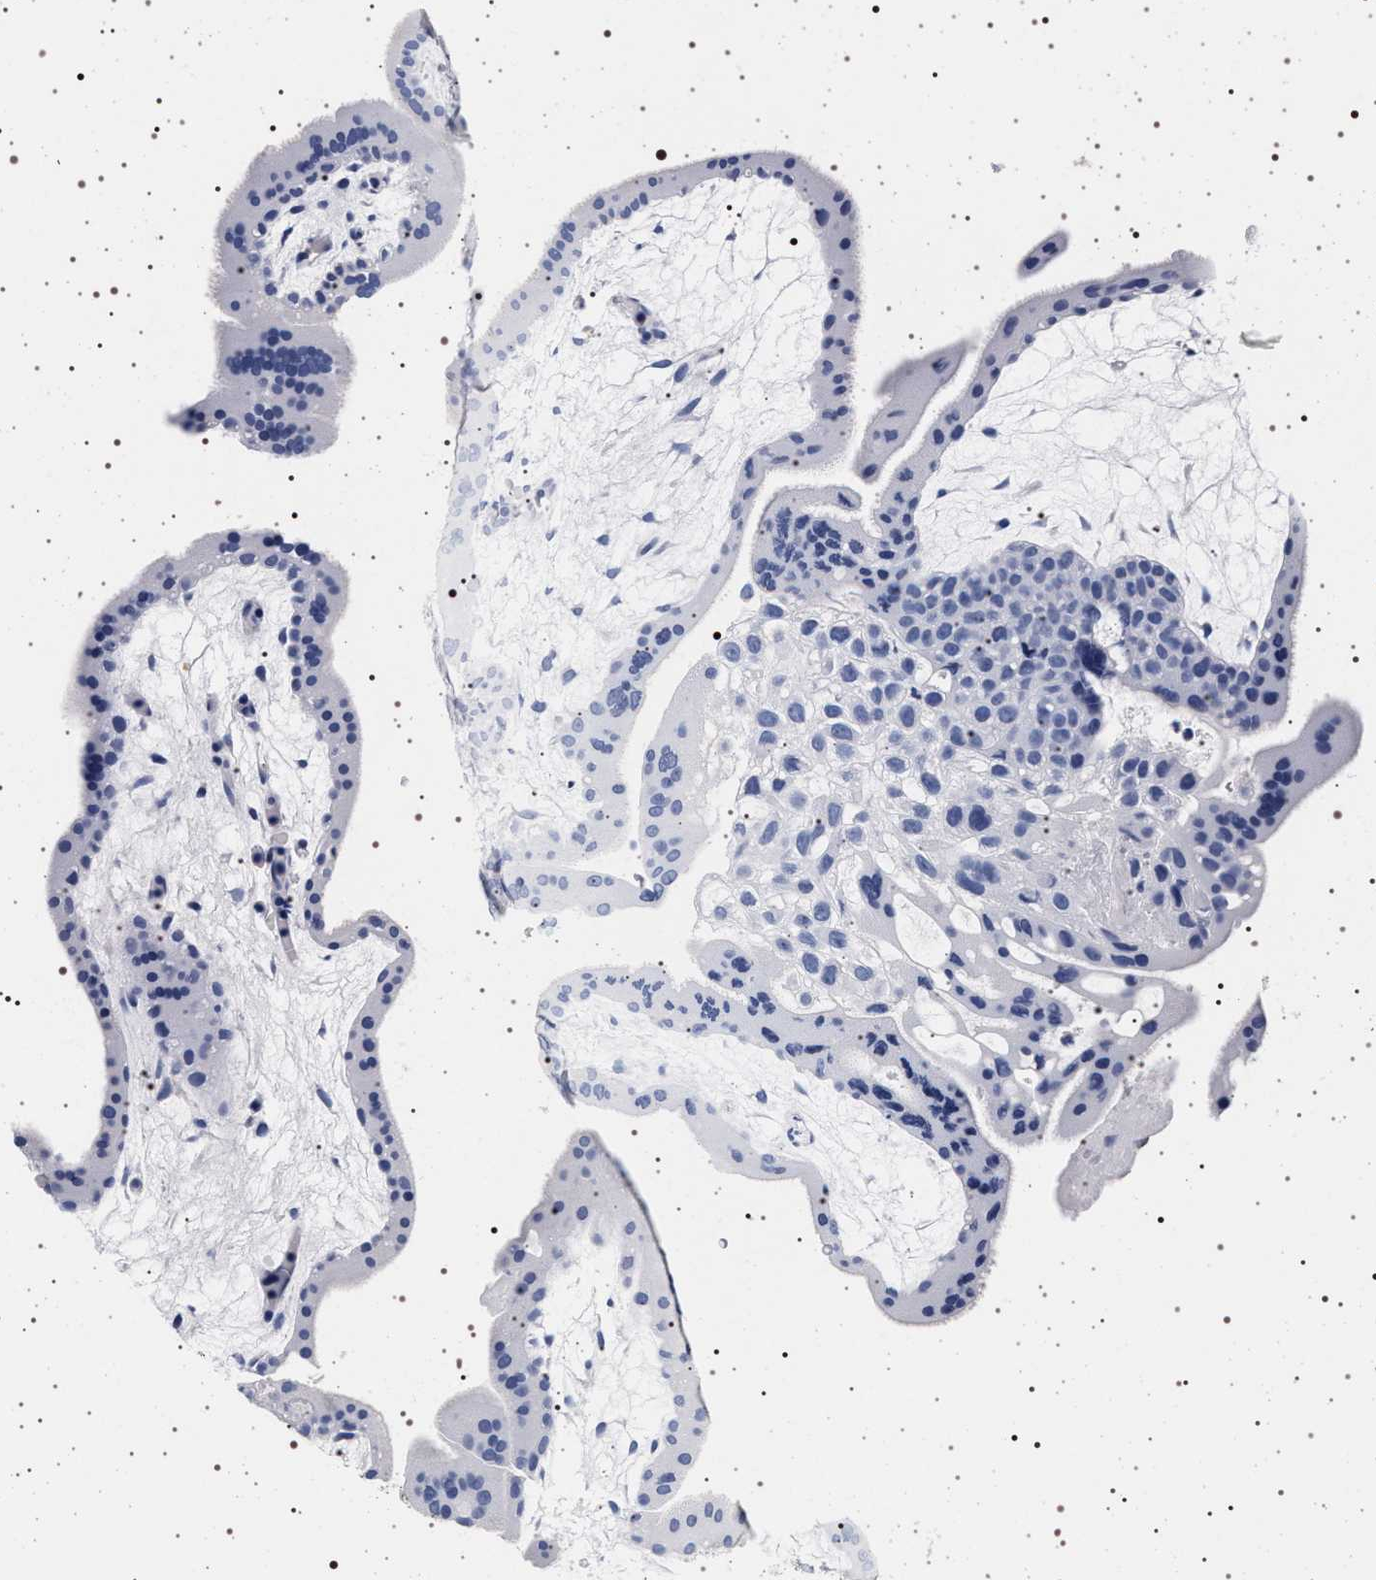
{"staining": {"intensity": "negative", "quantity": "none", "location": "none"}, "tissue": "placenta", "cell_type": "Trophoblastic cells", "image_type": "normal", "snomed": [{"axis": "morphology", "description": "Normal tissue, NOS"}, {"axis": "topography", "description": "Placenta"}], "caption": "IHC of benign placenta demonstrates no positivity in trophoblastic cells. (DAB (3,3'-diaminobenzidine) immunohistochemistry (IHC) visualized using brightfield microscopy, high magnification).", "gene": "SYN1", "patient": {"sex": "female", "age": 19}}